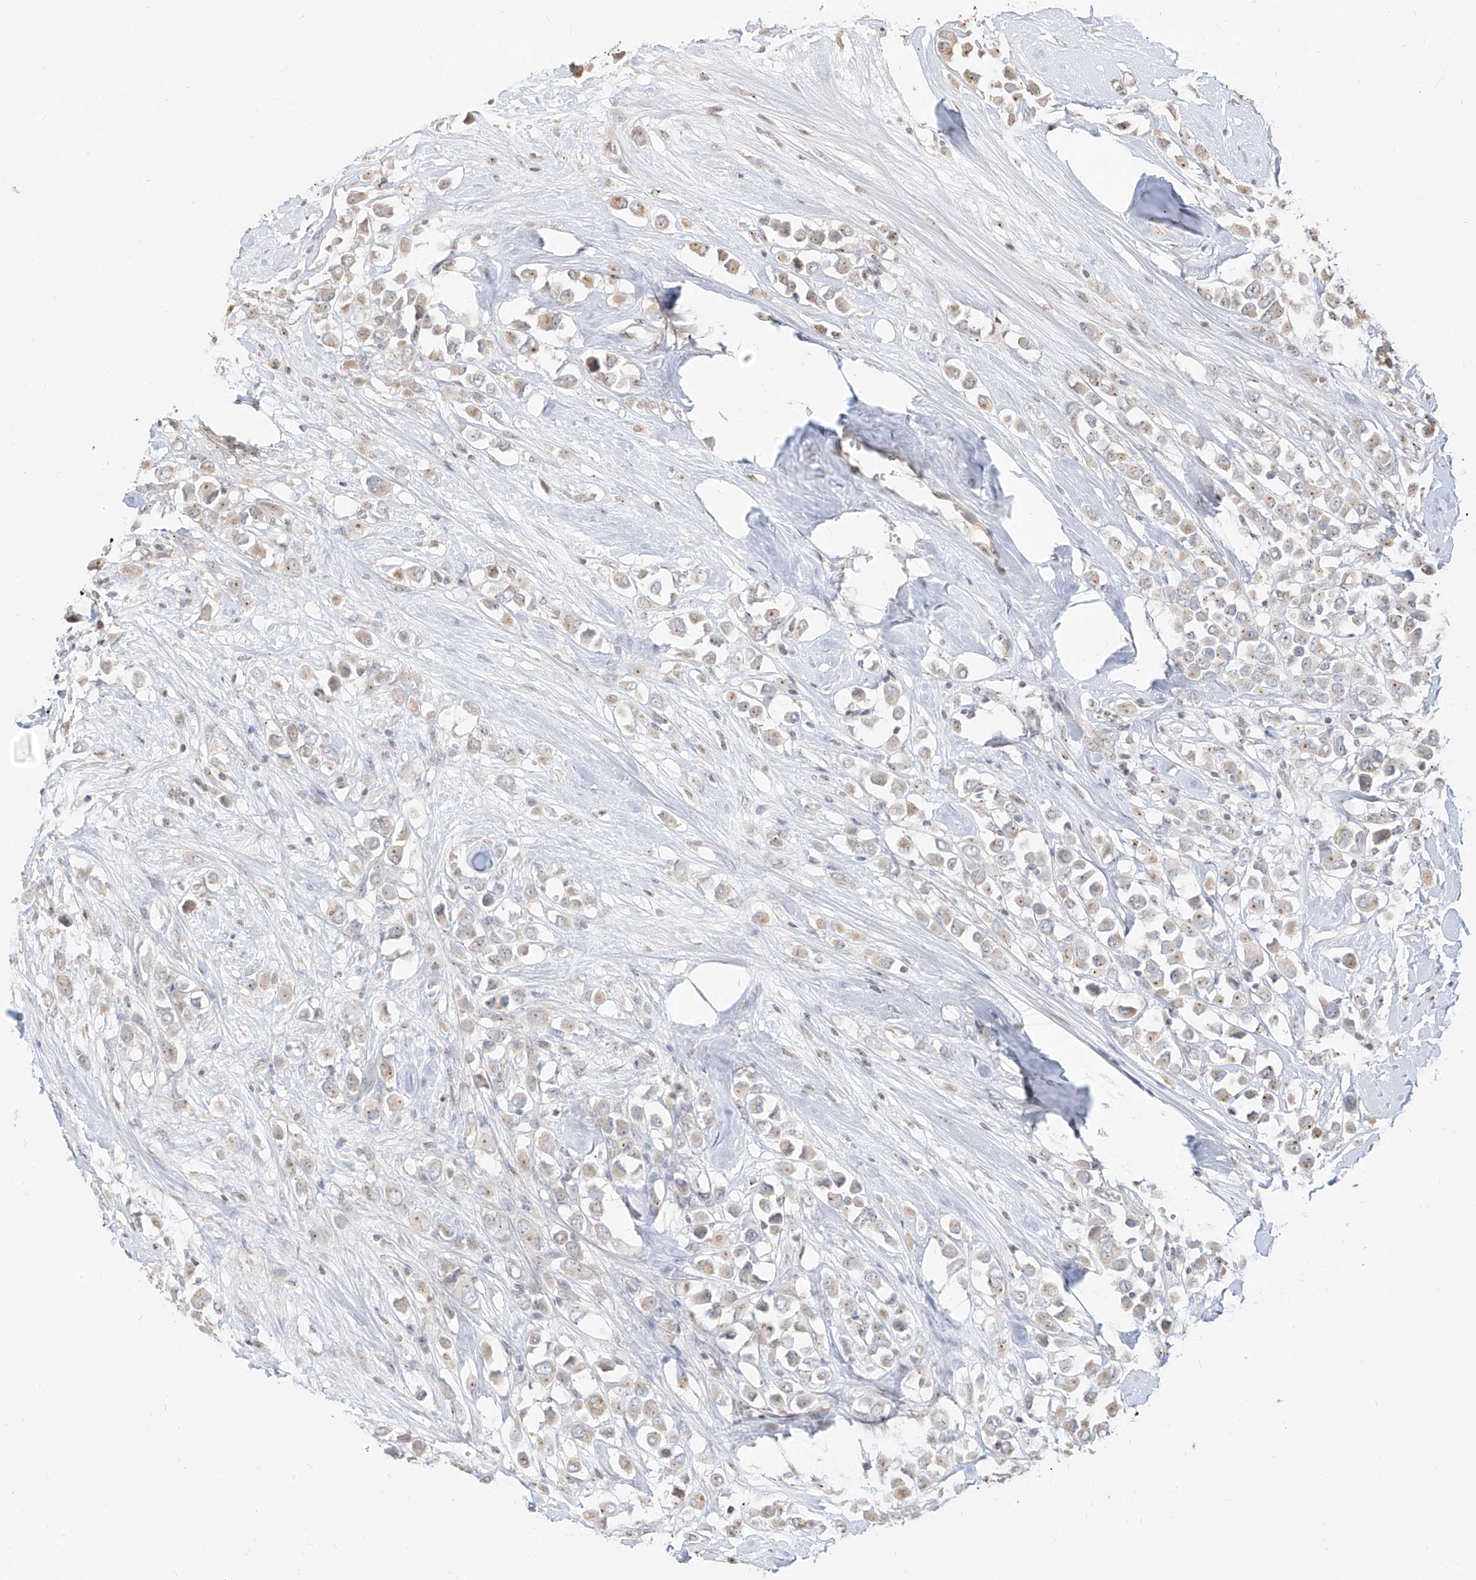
{"staining": {"intensity": "weak", "quantity": "<25%", "location": "cytoplasmic/membranous"}, "tissue": "breast cancer", "cell_type": "Tumor cells", "image_type": "cancer", "snomed": [{"axis": "morphology", "description": "Duct carcinoma"}, {"axis": "topography", "description": "Breast"}], "caption": "Tumor cells are negative for brown protein staining in intraductal carcinoma (breast).", "gene": "VMP1", "patient": {"sex": "female", "age": 61}}